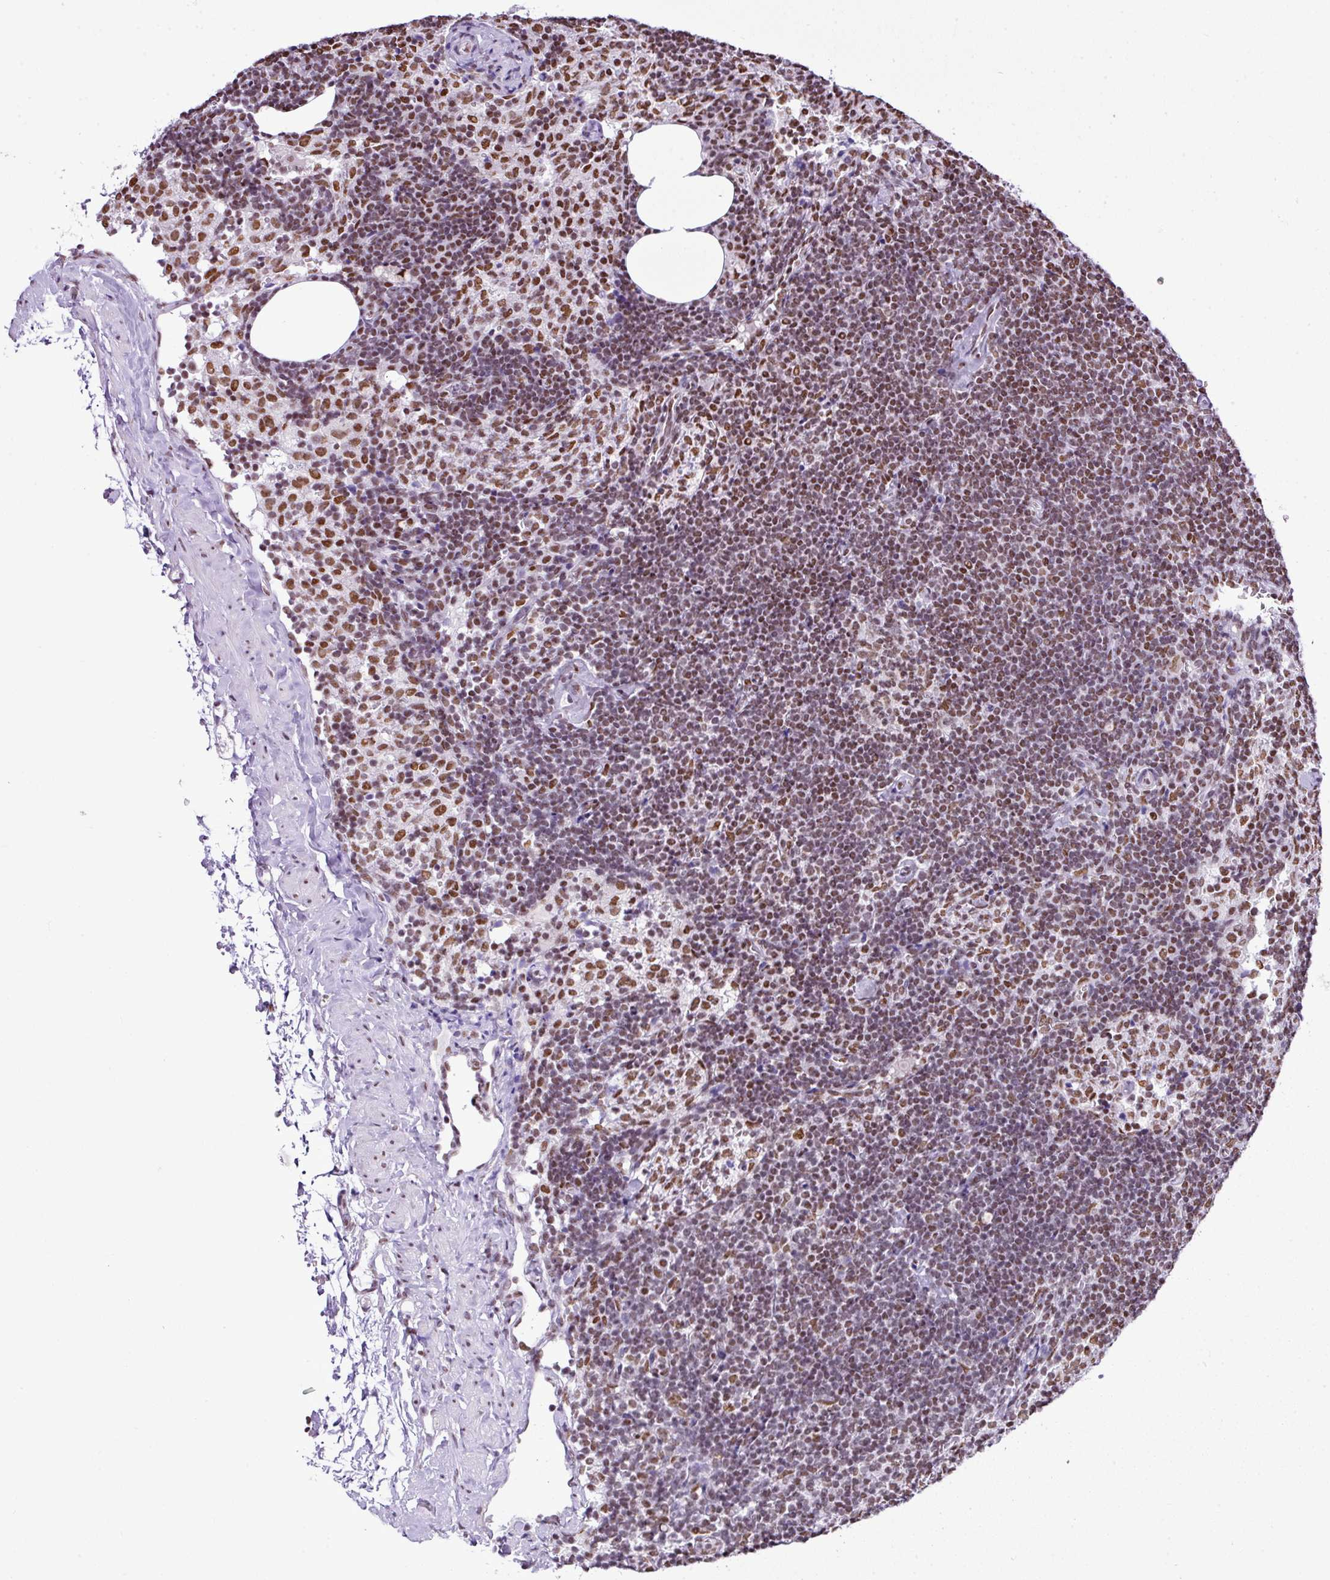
{"staining": {"intensity": "moderate", "quantity": ">75%", "location": "nuclear"}, "tissue": "lymph node", "cell_type": "Germinal center cells", "image_type": "normal", "snomed": [{"axis": "morphology", "description": "Normal tissue, NOS"}, {"axis": "topography", "description": "Lymph node"}], "caption": "Normal lymph node demonstrates moderate nuclear positivity in approximately >75% of germinal center cells, visualized by immunohistochemistry.", "gene": "RARG", "patient": {"sex": "female", "age": 52}}